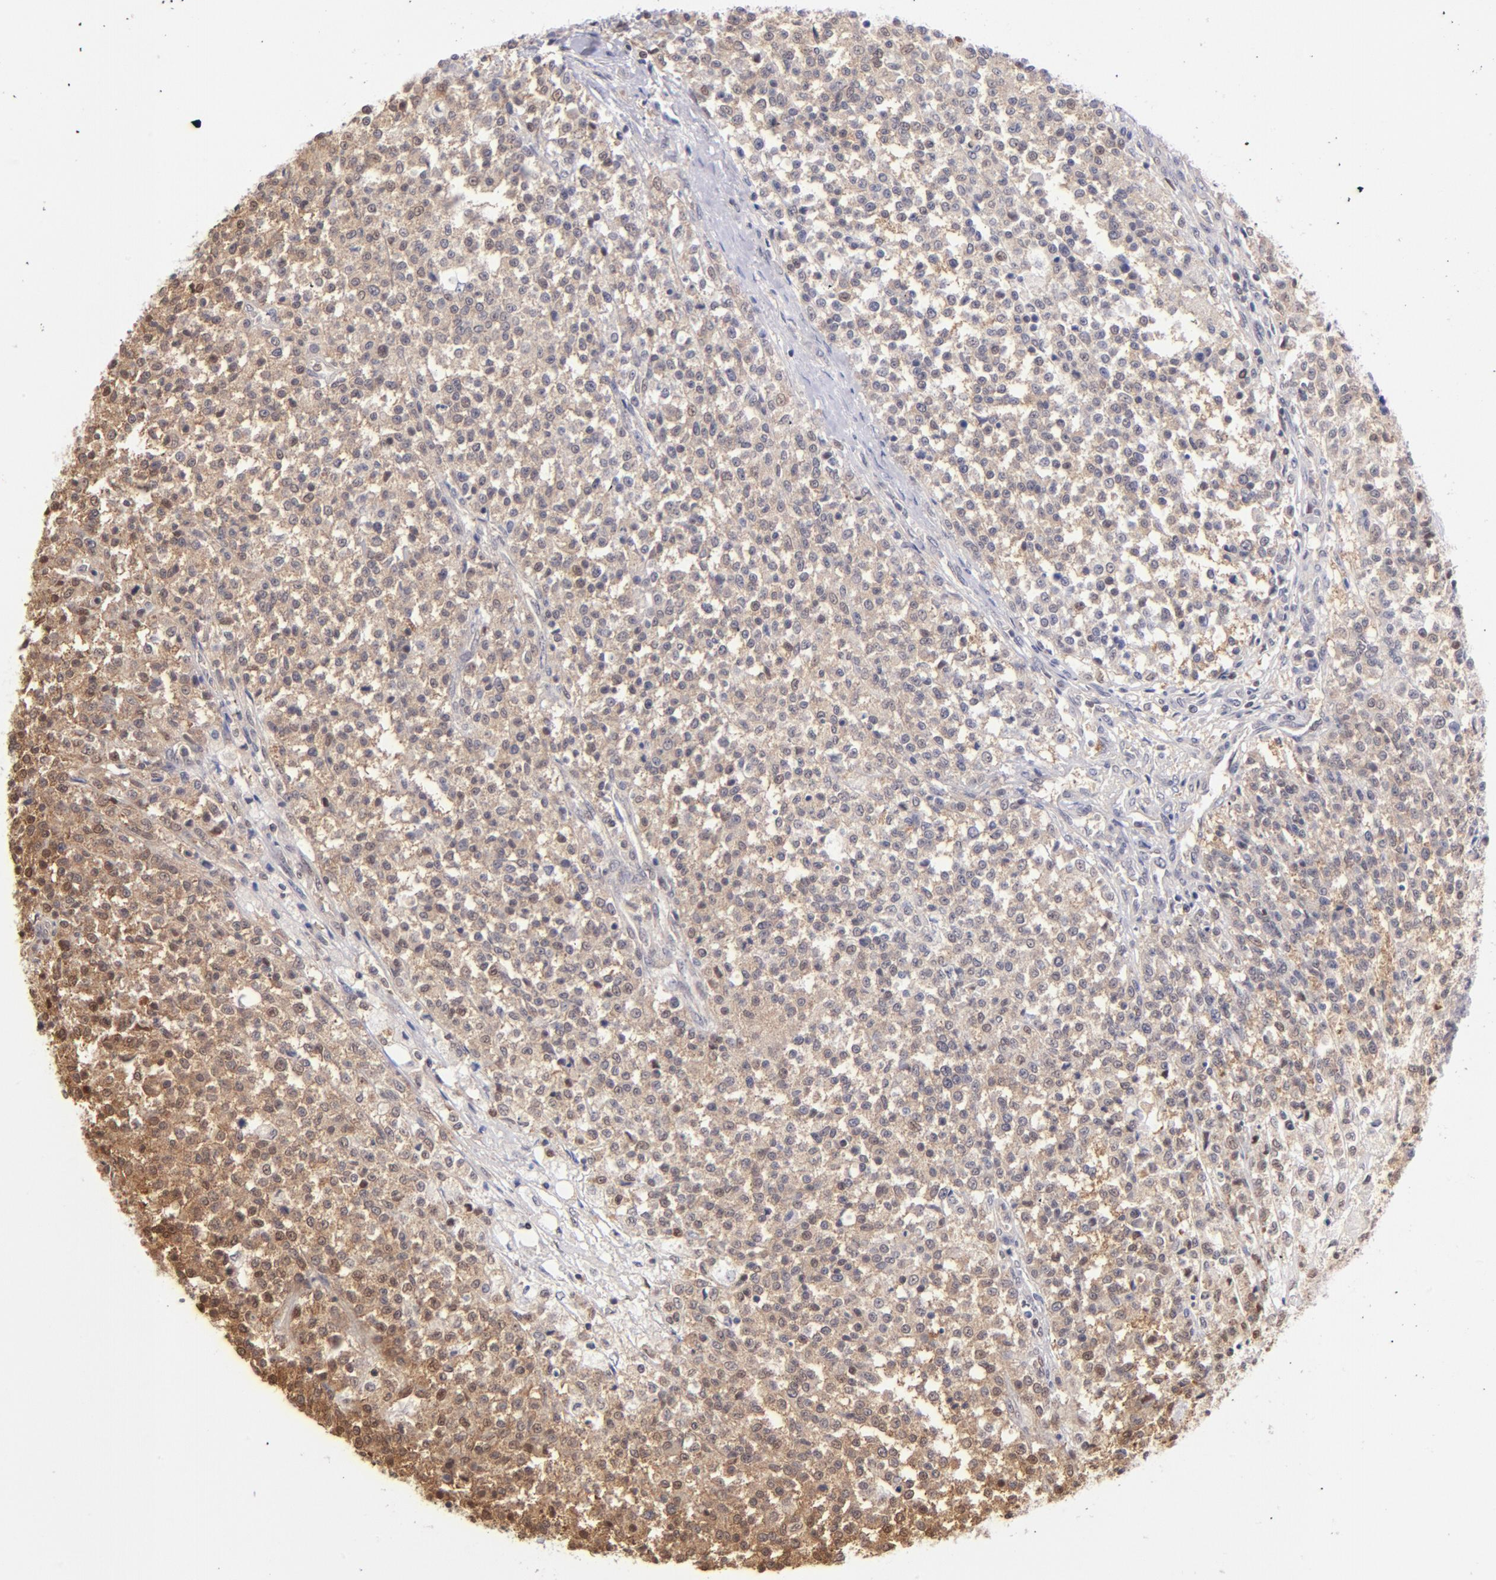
{"staining": {"intensity": "weak", "quantity": ">75%", "location": "cytoplasmic/membranous"}, "tissue": "testis cancer", "cell_type": "Tumor cells", "image_type": "cancer", "snomed": [{"axis": "morphology", "description": "Seminoma, NOS"}, {"axis": "topography", "description": "Testis"}], "caption": "Seminoma (testis) tissue demonstrates weak cytoplasmic/membranous staining in about >75% of tumor cells Using DAB (brown) and hematoxylin (blue) stains, captured at high magnification using brightfield microscopy.", "gene": "YWHAB", "patient": {"sex": "male", "age": 59}}